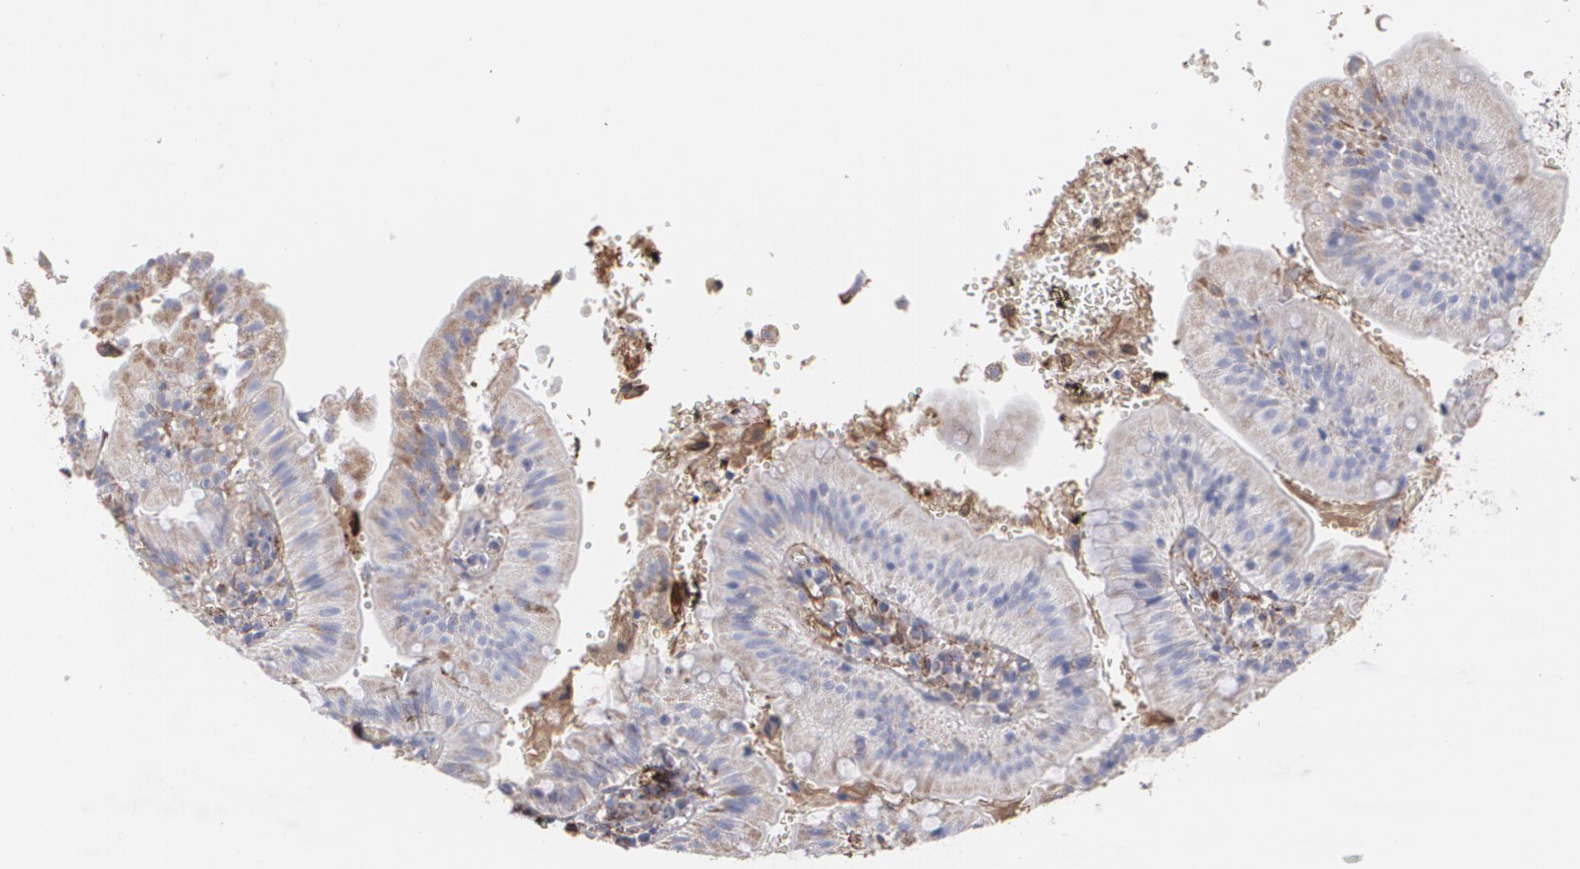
{"staining": {"intensity": "weak", "quantity": ">75%", "location": "cytoplasmic/membranous"}, "tissue": "small intestine", "cell_type": "Glandular cells", "image_type": "normal", "snomed": [{"axis": "morphology", "description": "Normal tissue, NOS"}, {"axis": "topography", "description": "Small intestine"}], "caption": "DAB immunohistochemical staining of benign human small intestine shows weak cytoplasmic/membranous protein expression in about >75% of glandular cells. The staining was performed using DAB (3,3'-diaminobenzidine) to visualize the protein expression in brown, while the nuclei were stained in blue with hematoxylin (Magnification: 20x).", "gene": "FBLN1", "patient": {"sex": "male", "age": 71}}